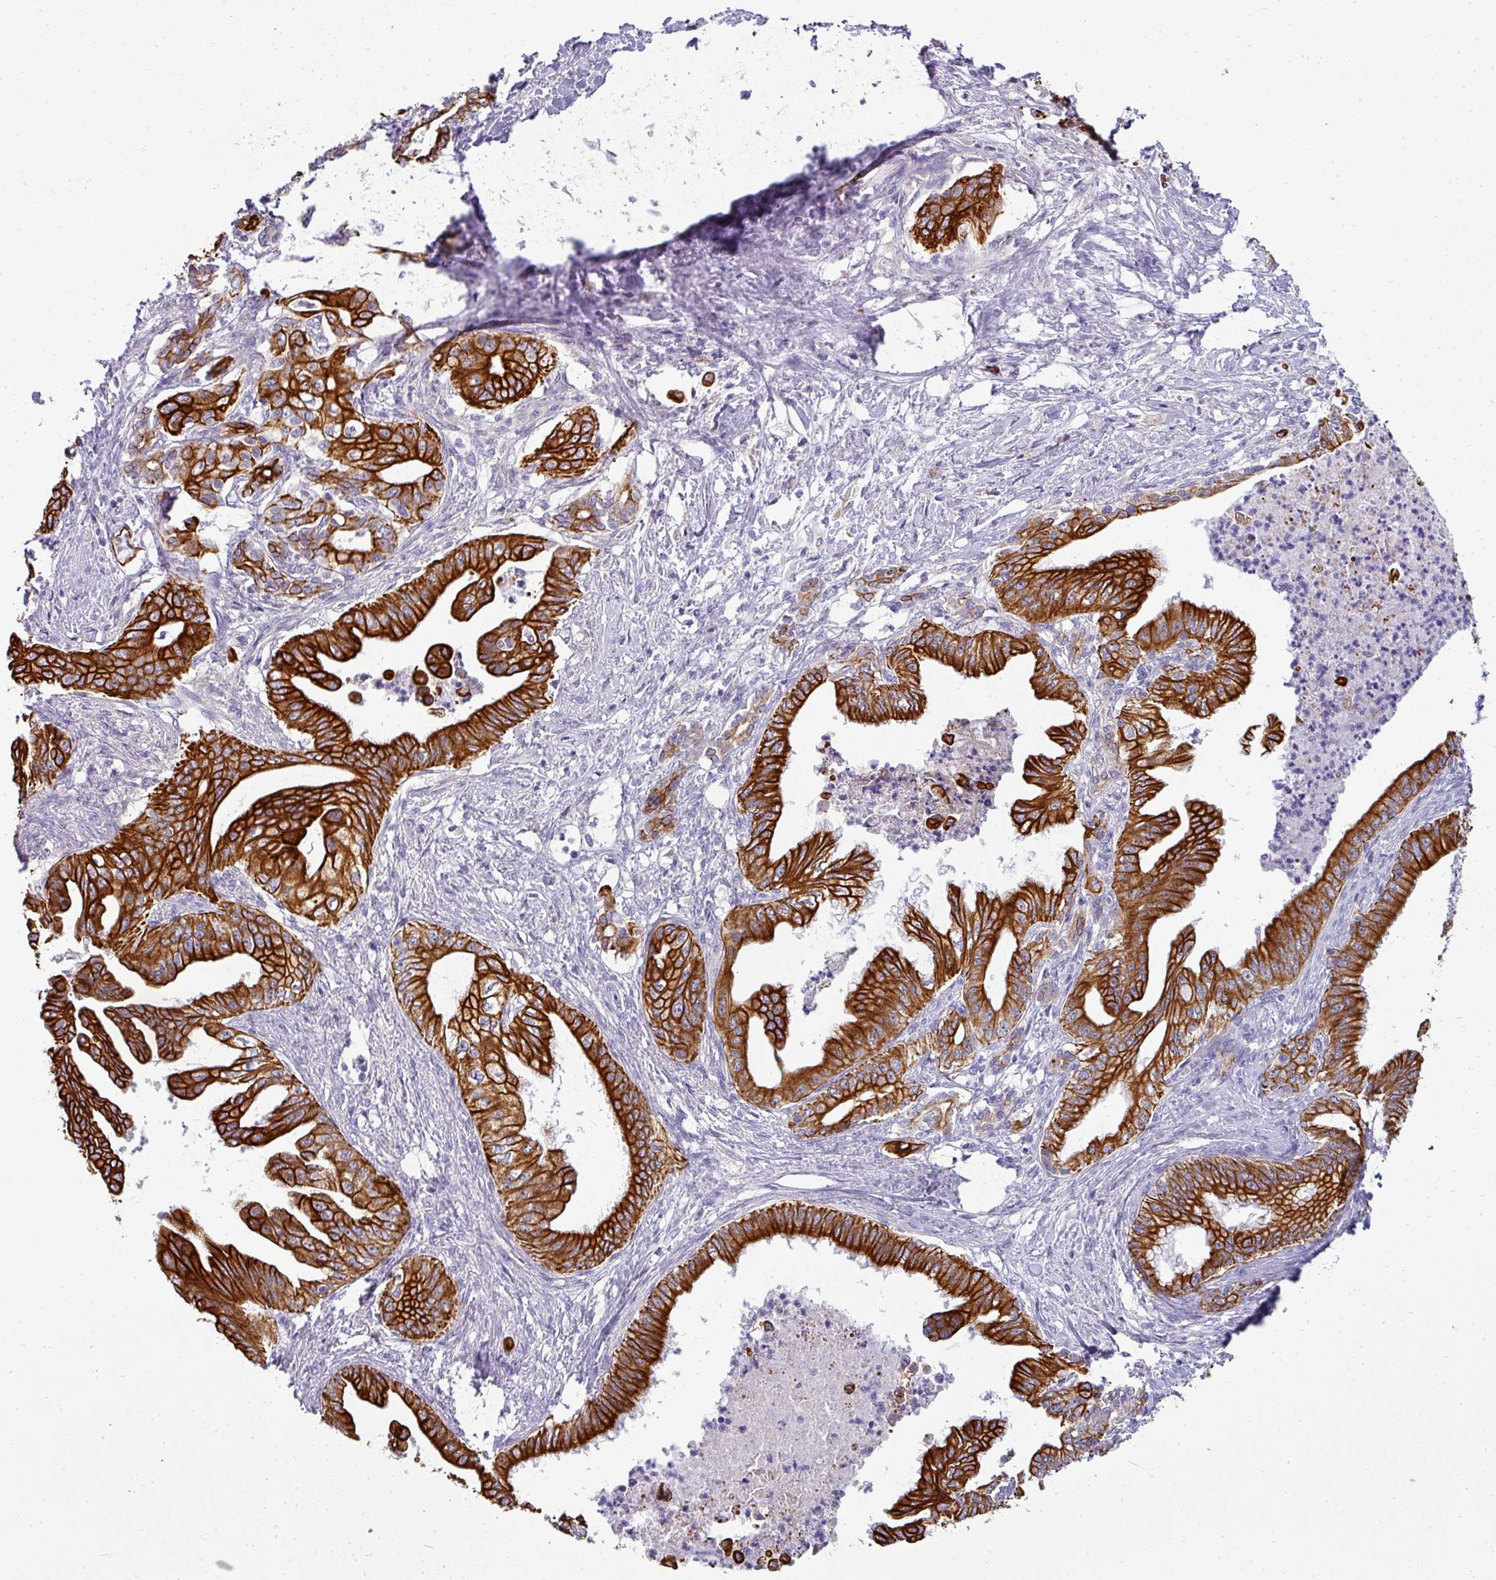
{"staining": {"intensity": "strong", "quantity": ">75%", "location": "cytoplasmic/membranous"}, "tissue": "pancreatic cancer", "cell_type": "Tumor cells", "image_type": "cancer", "snomed": [{"axis": "morphology", "description": "Adenocarcinoma, NOS"}, {"axis": "topography", "description": "Pancreas"}], "caption": "Tumor cells show high levels of strong cytoplasmic/membranous expression in about >75% of cells in pancreatic cancer.", "gene": "ASXL3", "patient": {"sex": "male", "age": 58}}